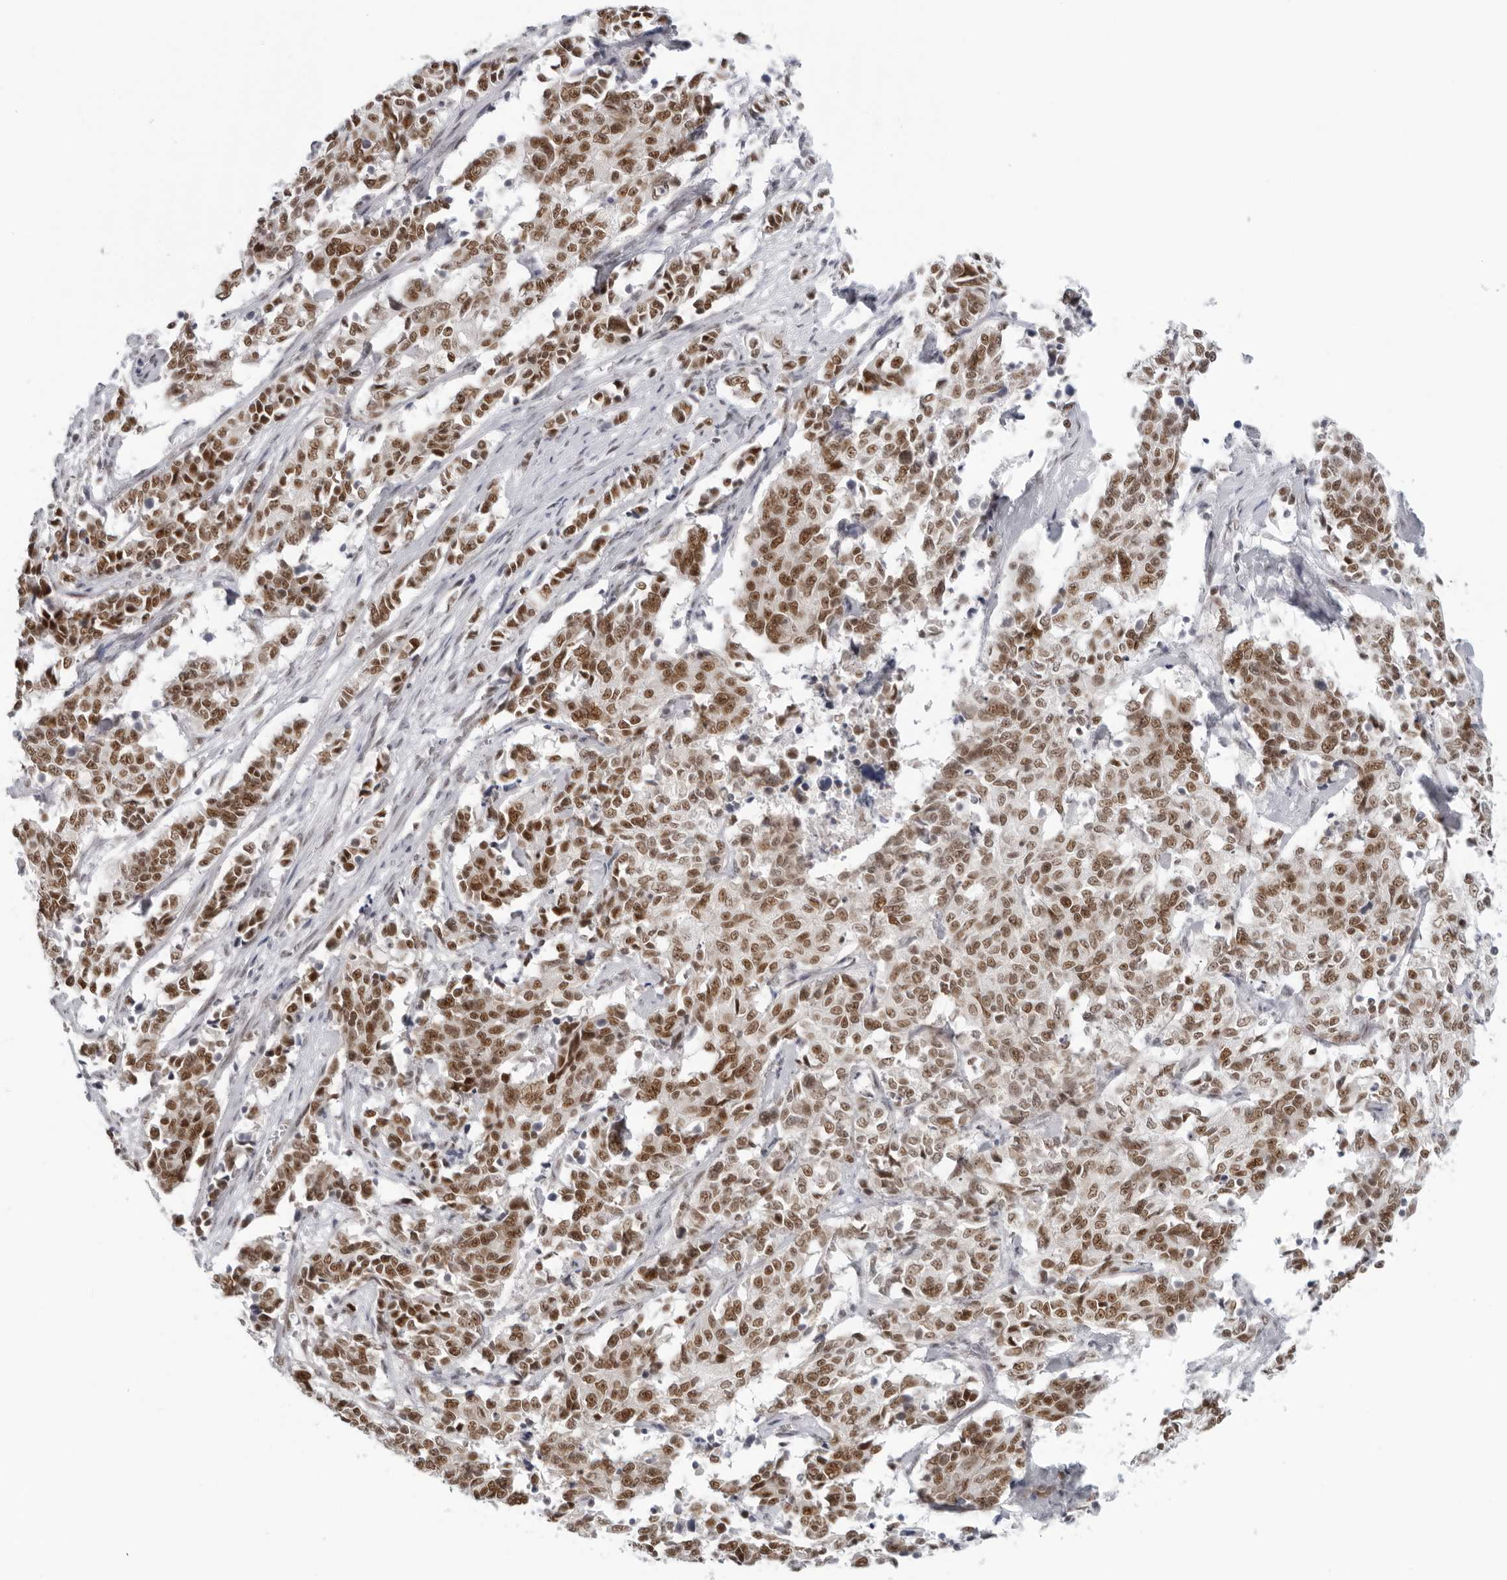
{"staining": {"intensity": "strong", "quantity": ">75%", "location": "nuclear"}, "tissue": "cervical cancer", "cell_type": "Tumor cells", "image_type": "cancer", "snomed": [{"axis": "morphology", "description": "Normal tissue, NOS"}, {"axis": "morphology", "description": "Squamous cell carcinoma, NOS"}, {"axis": "topography", "description": "Cervix"}], "caption": "Immunohistochemistry staining of cervical cancer, which displays high levels of strong nuclear staining in approximately >75% of tumor cells indicating strong nuclear protein staining. The staining was performed using DAB (brown) for protein detection and nuclei were counterstained in hematoxylin (blue).", "gene": "FOXK2", "patient": {"sex": "female", "age": 35}}